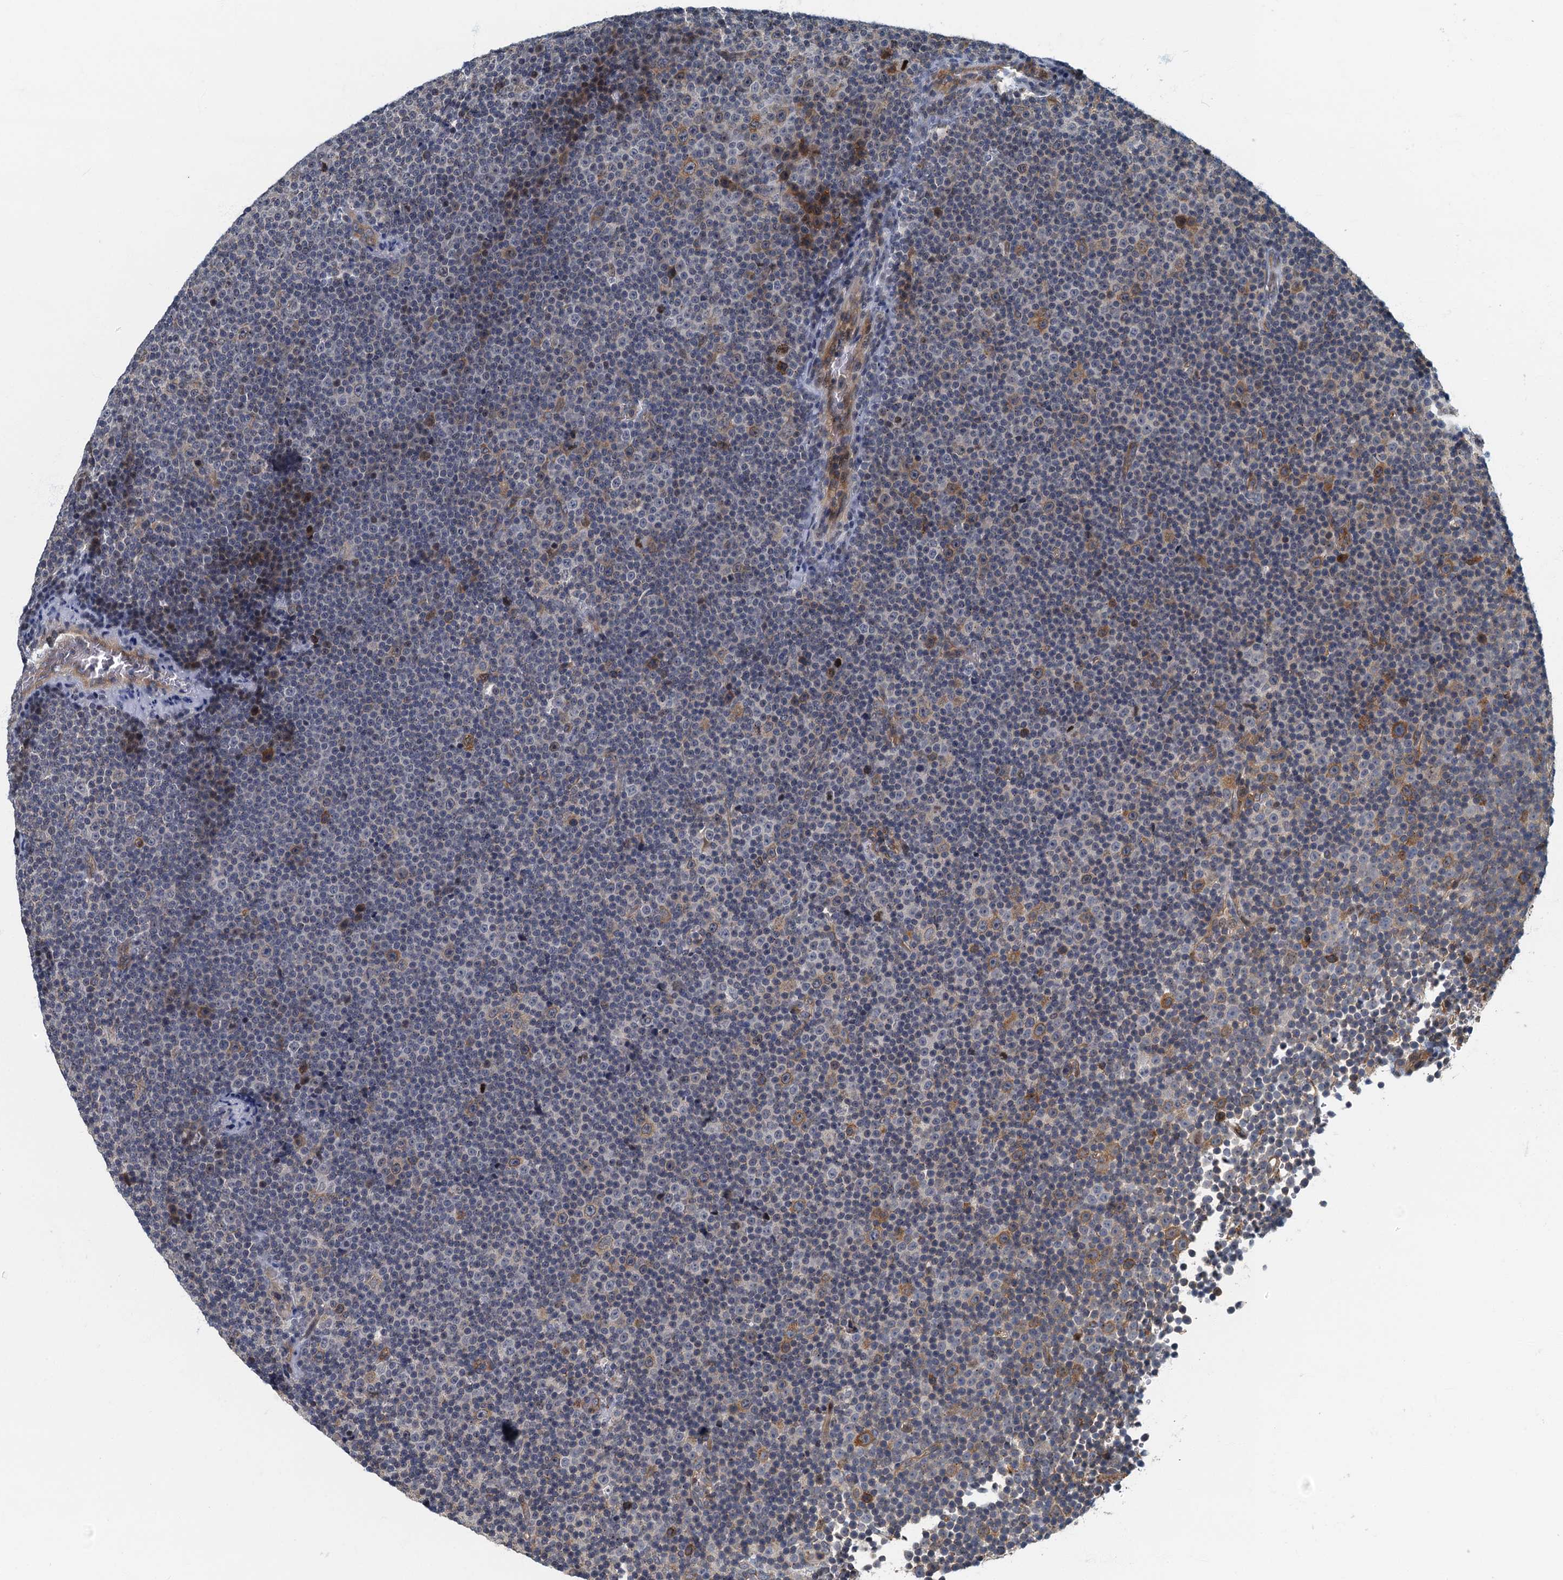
{"staining": {"intensity": "weak", "quantity": "<25%", "location": "cytoplasmic/membranous"}, "tissue": "lymphoma", "cell_type": "Tumor cells", "image_type": "cancer", "snomed": [{"axis": "morphology", "description": "Malignant lymphoma, non-Hodgkin's type, Low grade"}, {"axis": "topography", "description": "Lymph node"}], "caption": "Tumor cells are negative for brown protein staining in lymphoma.", "gene": "CKAP2L", "patient": {"sex": "female", "age": 67}}